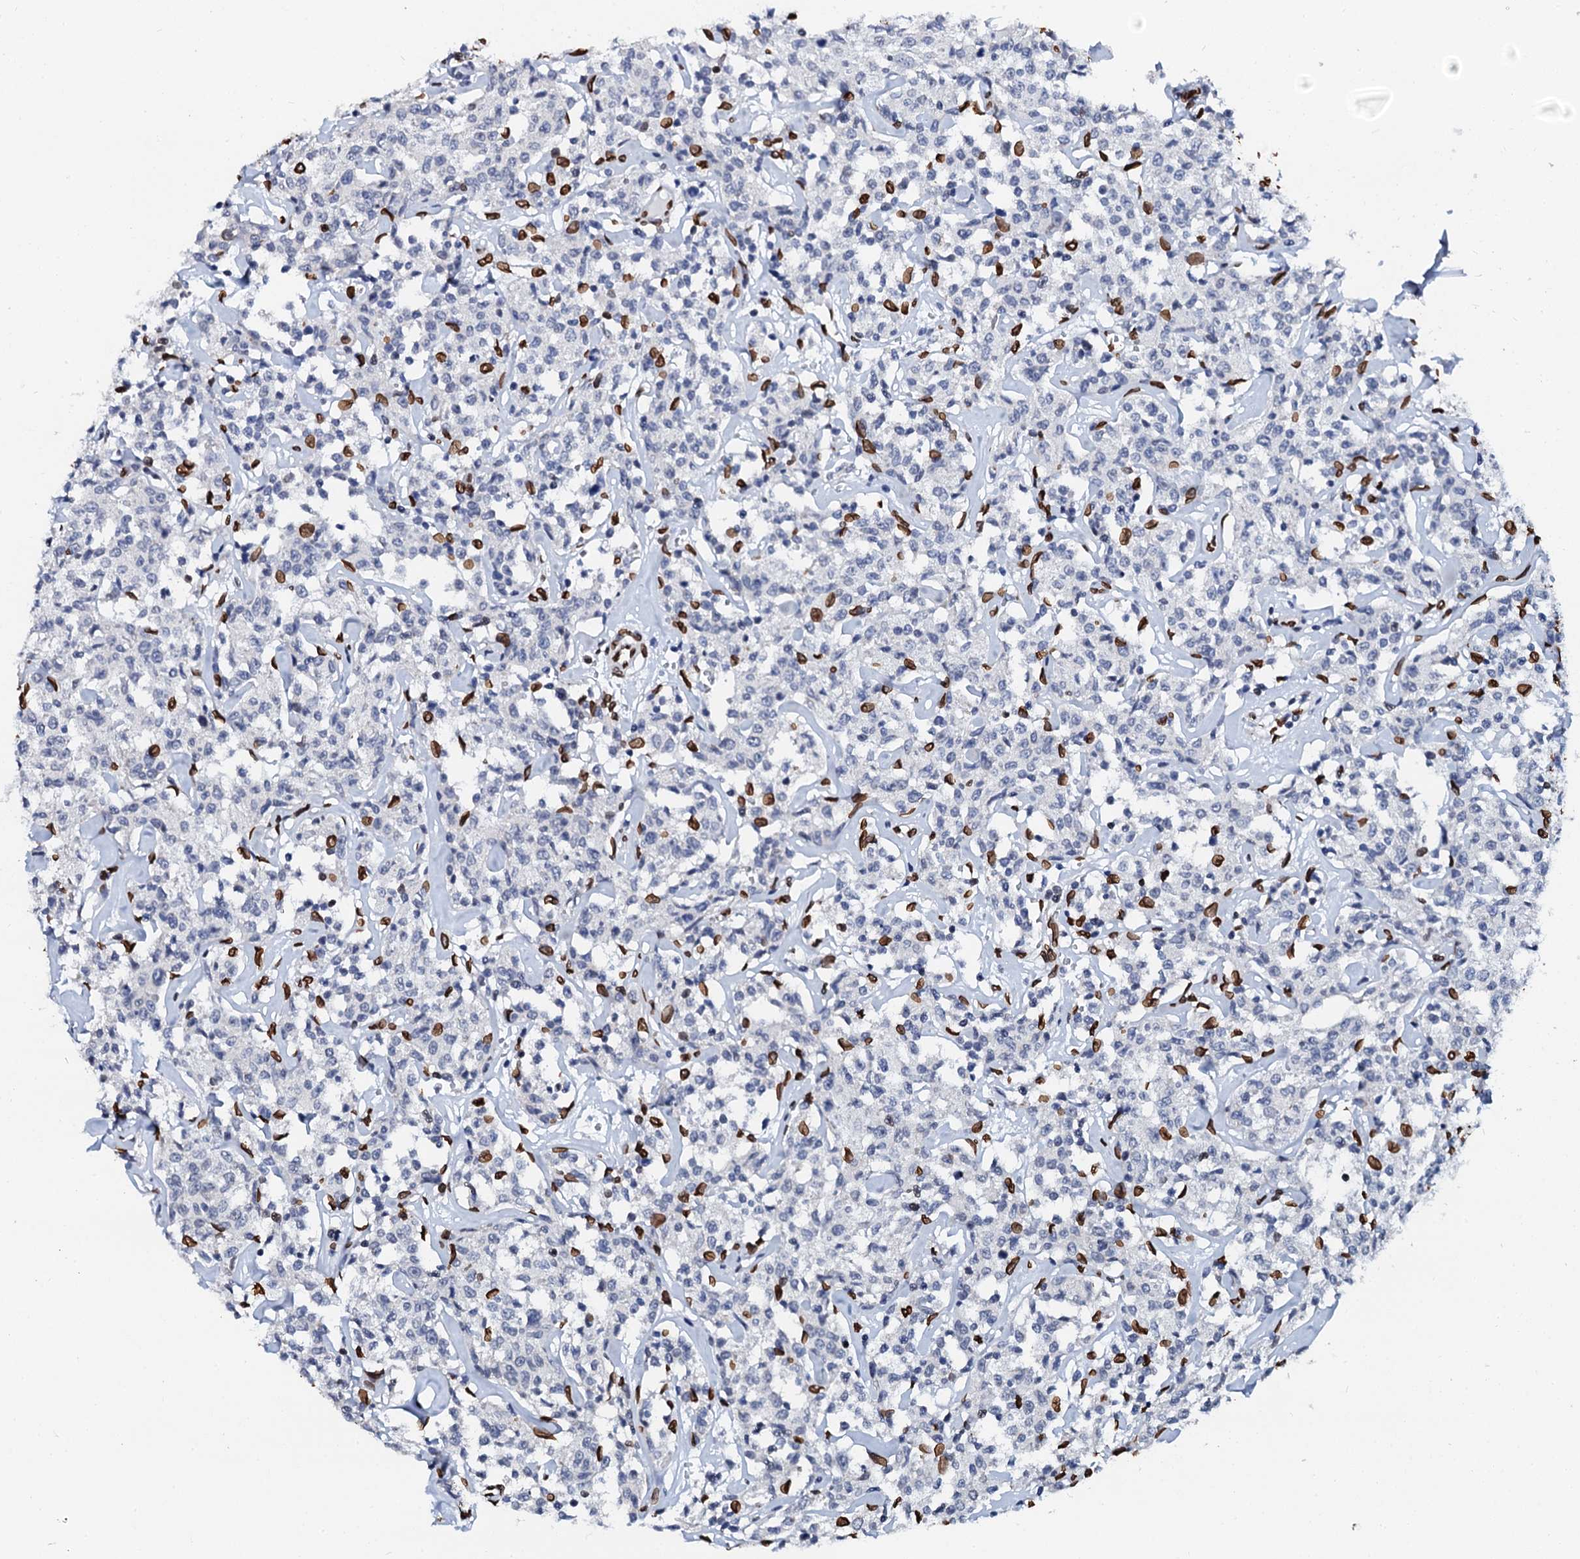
{"staining": {"intensity": "moderate", "quantity": "<25%", "location": "nuclear"}, "tissue": "lymphoma", "cell_type": "Tumor cells", "image_type": "cancer", "snomed": [{"axis": "morphology", "description": "Malignant lymphoma, non-Hodgkin's type, Low grade"}, {"axis": "topography", "description": "Small intestine"}], "caption": "Immunohistochemical staining of human low-grade malignant lymphoma, non-Hodgkin's type reveals low levels of moderate nuclear staining in about <25% of tumor cells.", "gene": "KATNAL2", "patient": {"sex": "female", "age": 59}}